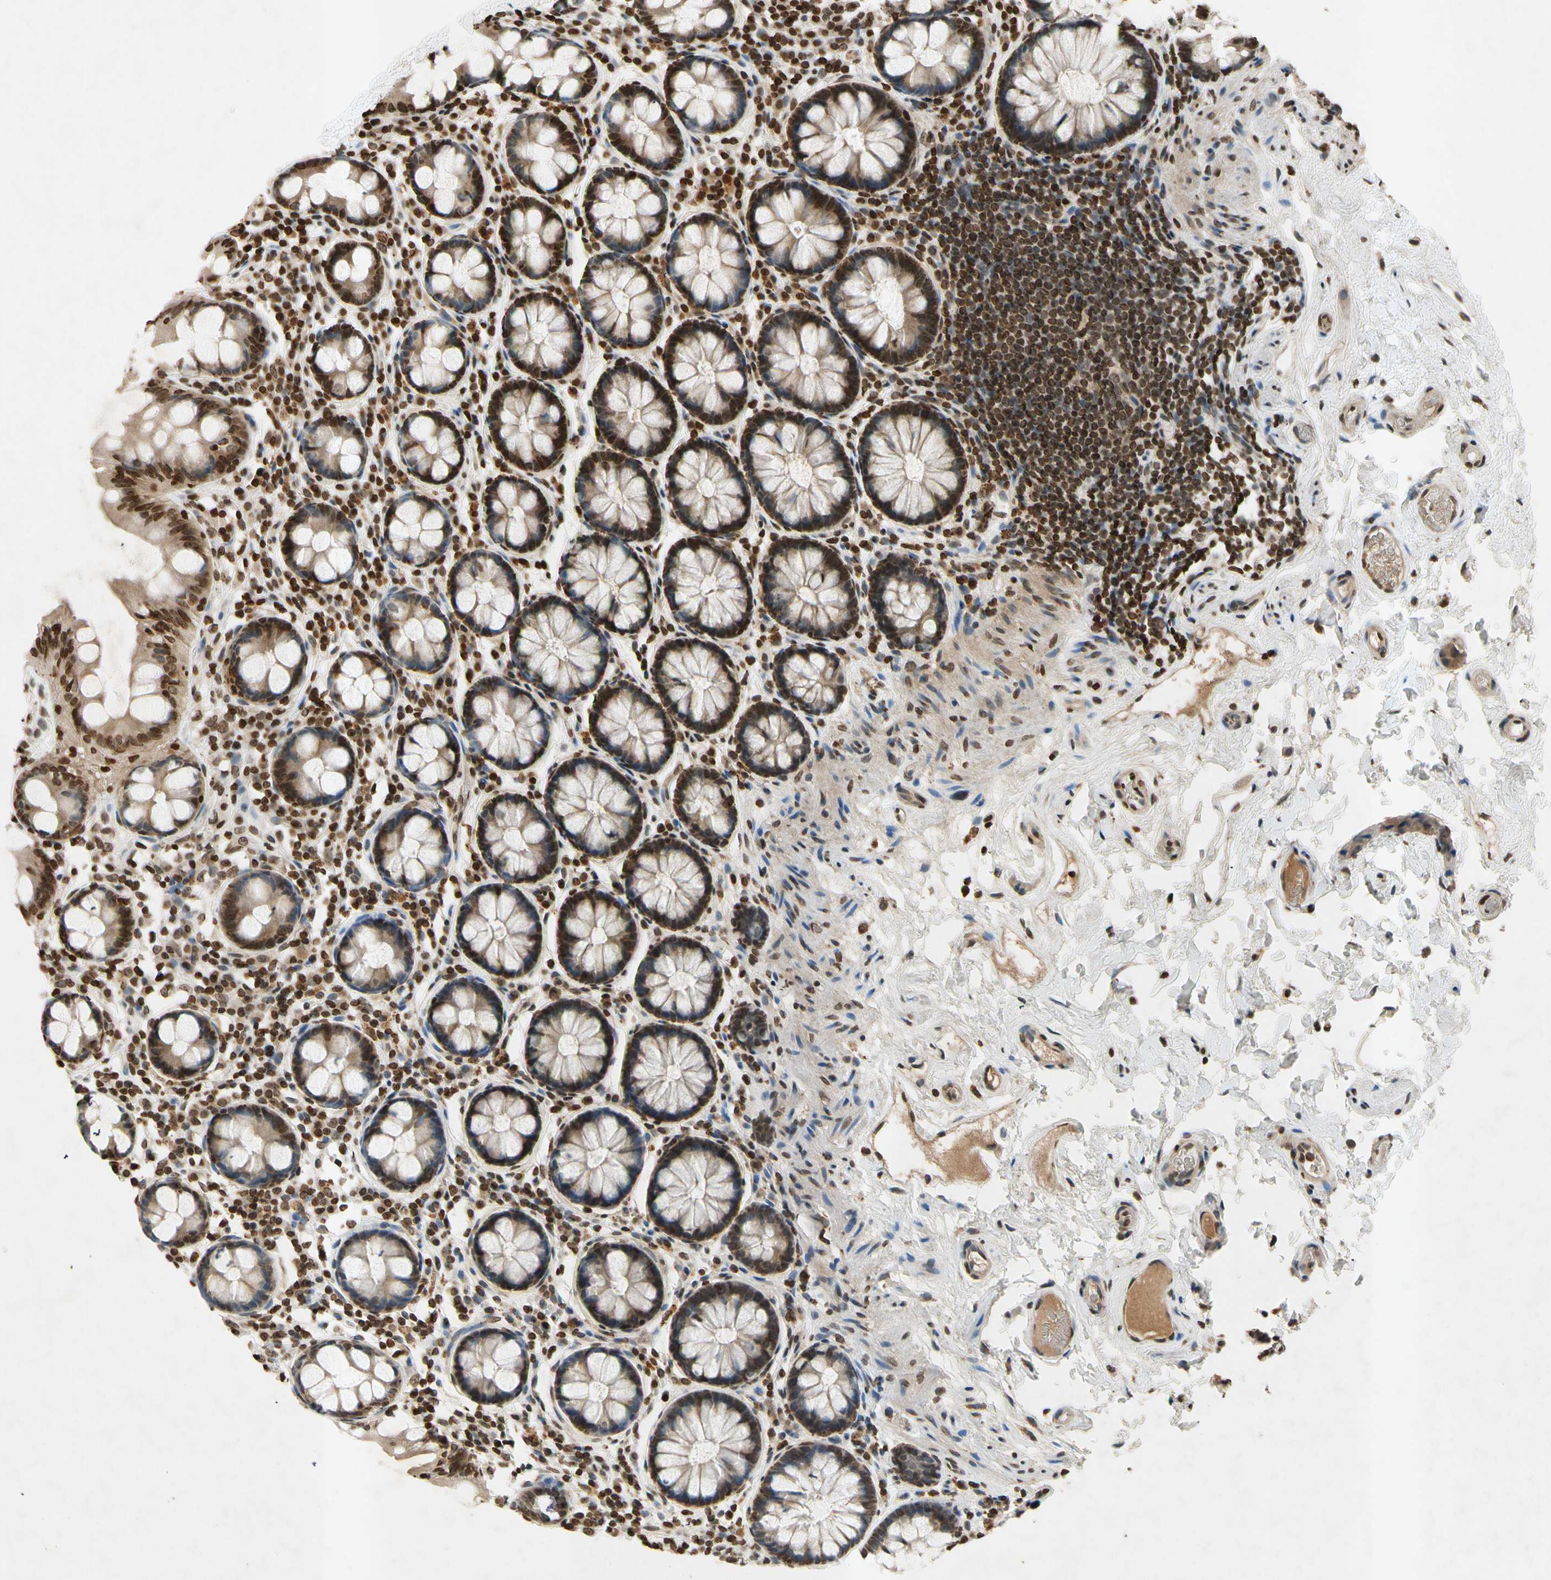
{"staining": {"intensity": "strong", "quantity": ">75%", "location": "nuclear"}, "tissue": "colon", "cell_type": "Endothelial cells", "image_type": "normal", "snomed": [{"axis": "morphology", "description": "Normal tissue, NOS"}, {"axis": "topography", "description": "Colon"}], "caption": "Immunohistochemical staining of normal human colon shows >75% levels of strong nuclear protein positivity in approximately >75% of endothelial cells.", "gene": "HOXB3", "patient": {"sex": "female", "age": 80}}